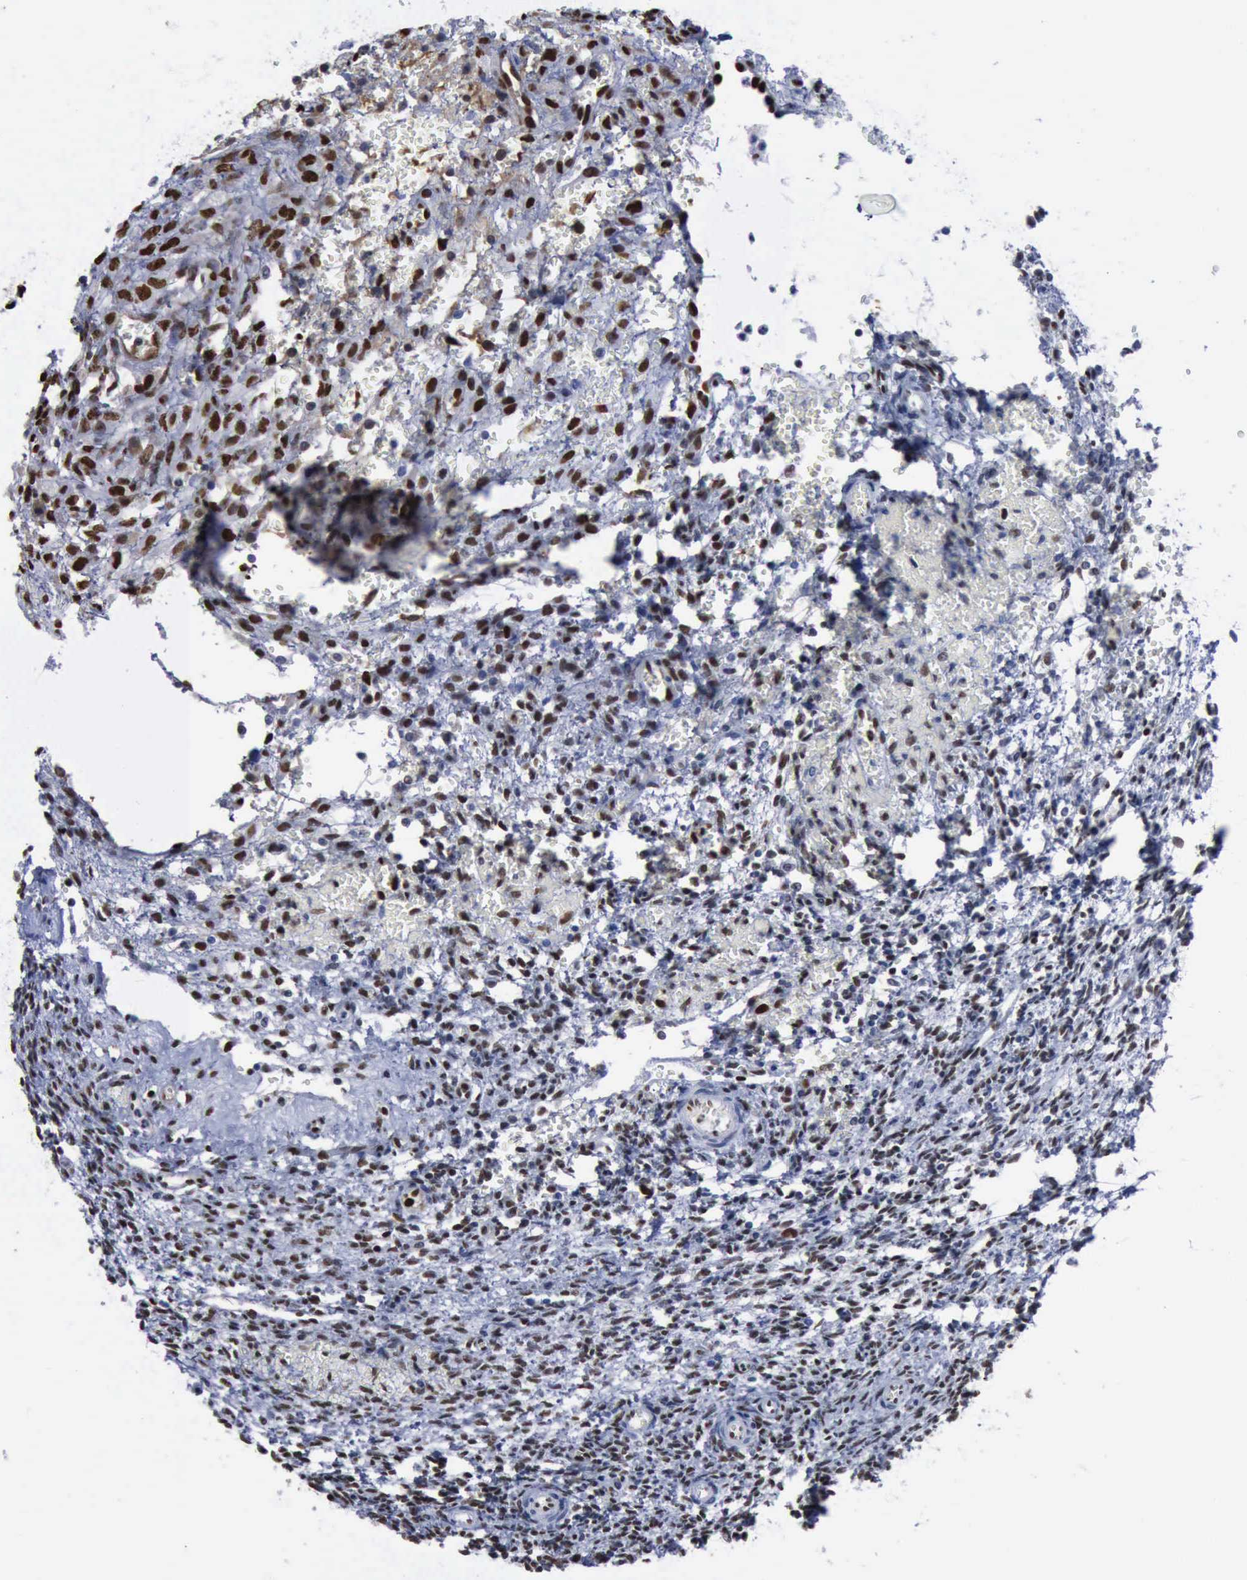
{"staining": {"intensity": "weak", "quantity": ">75%", "location": "nuclear"}, "tissue": "ovary", "cell_type": "Ovarian stroma cells", "image_type": "normal", "snomed": [{"axis": "morphology", "description": "Normal tissue, NOS"}, {"axis": "topography", "description": "Ovary"}], "caption": "High-power microscopy captured an immunohistochemistry (IHC) micrograph of benign ovary, revealing weak nuclear positivity in about >75% of ovarian stroma cells. Nuclei are stained in blue.", "gene": "PCNA", "patient": {"sex": "female", "age": 39}}